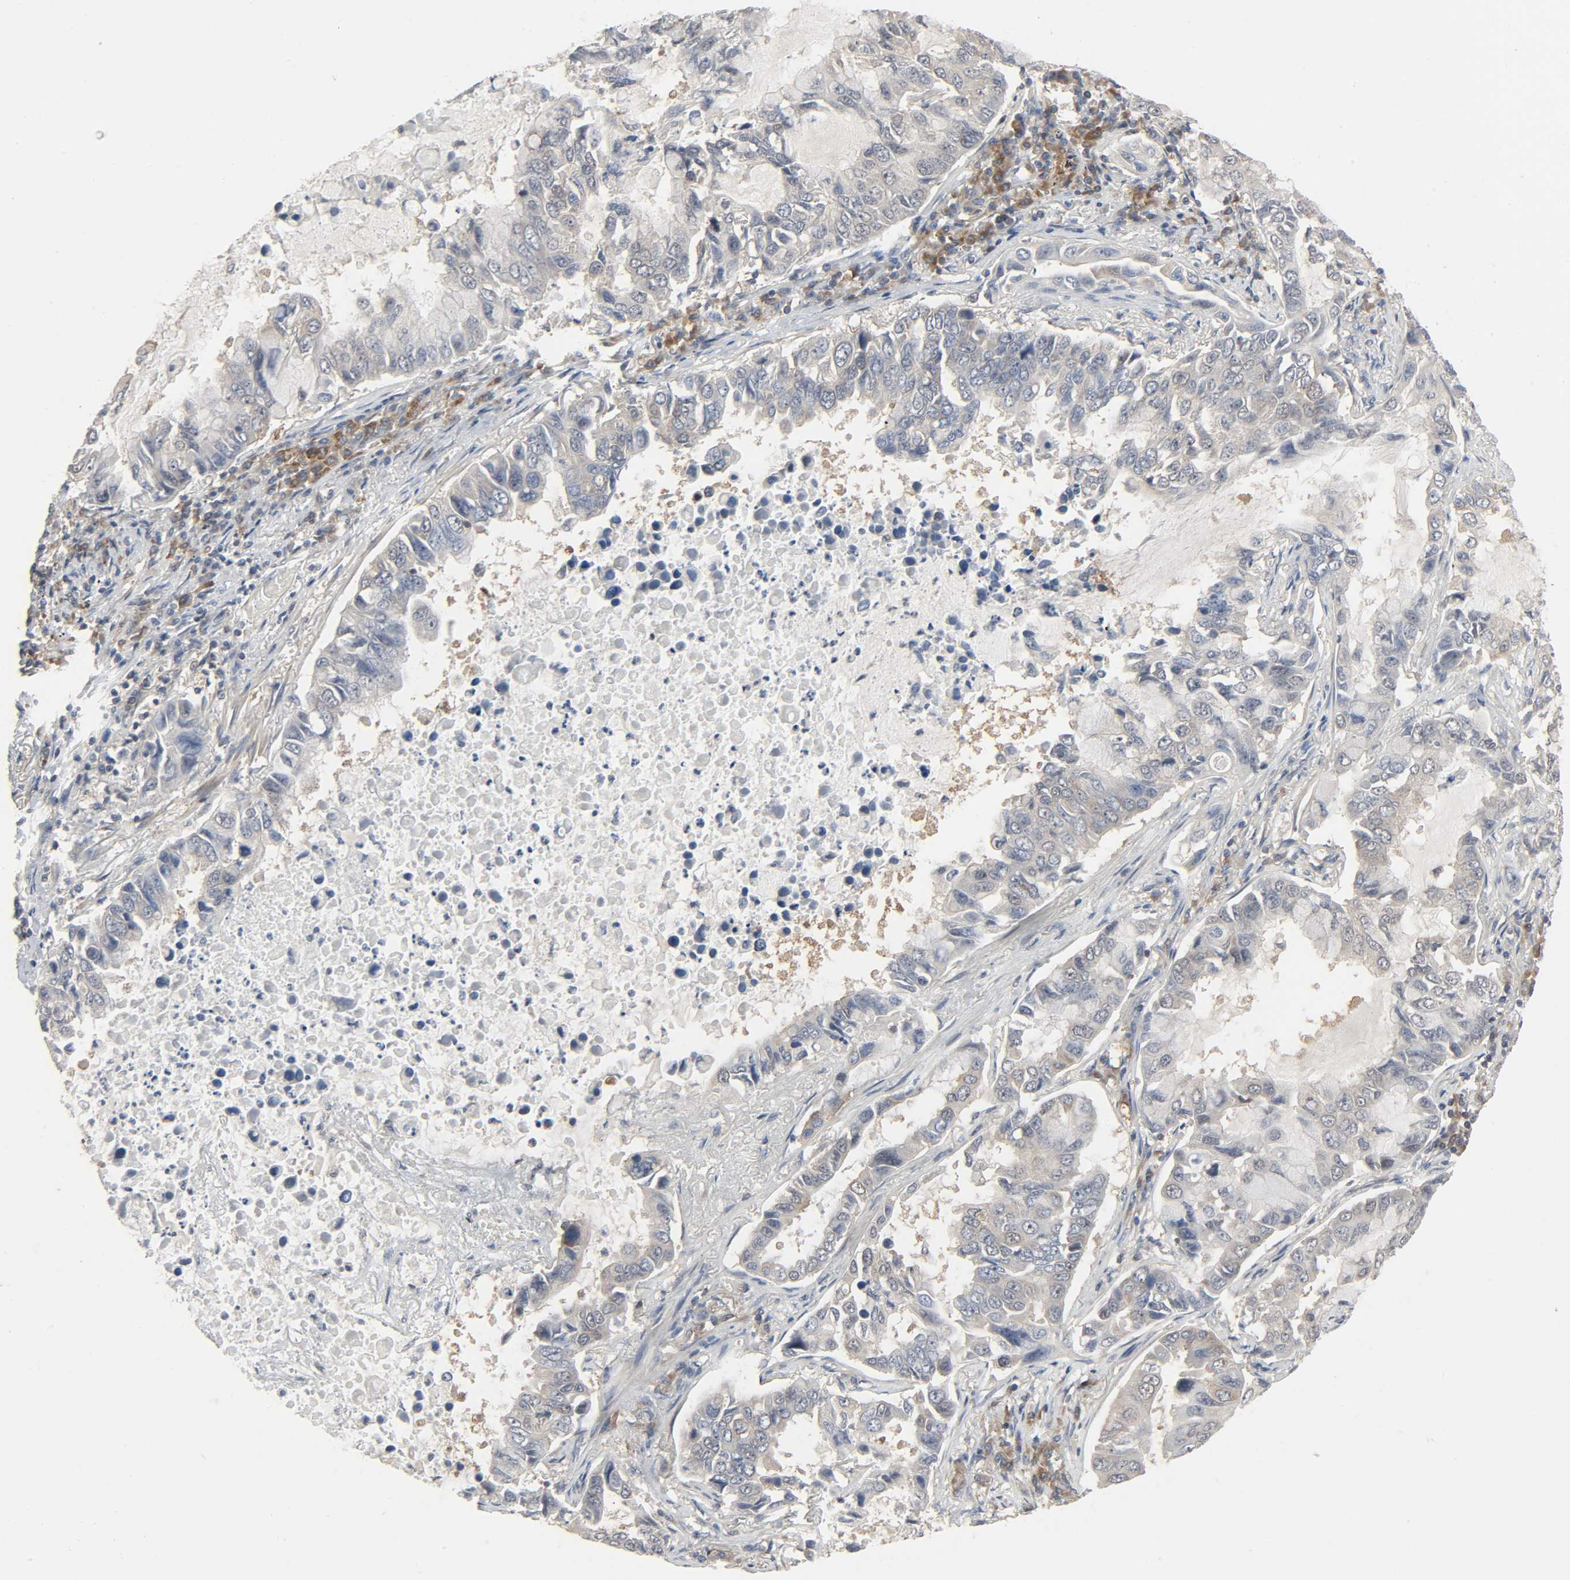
{"staining": {"intensity": "weak", "quantity": "25%-75%", "location": "cytoplasmic/membranous"}, "tissue": "lung cancer", "cell_type": "Tumor cells", "image_type": "cancer", "snomed": [{"axis": "morphology", "description": "Adenocarcinoma, NOS"}, {"axis": "topography", "description": "Lung"}], "caption": "Immunohistochemistry (IHC) micrograph of neoplastic tissue: human adenocarcinoma (lung) stained using immunohistochemistry (IHC) reveals low levels of weak protein expression localized specifically in the cytoplasmic/membranous of tumor cells, appearing as a cytoplasmic/membranous brown color.", "gene": "PLEKHA2", "patient": {"sex": "male", "age": 64}}